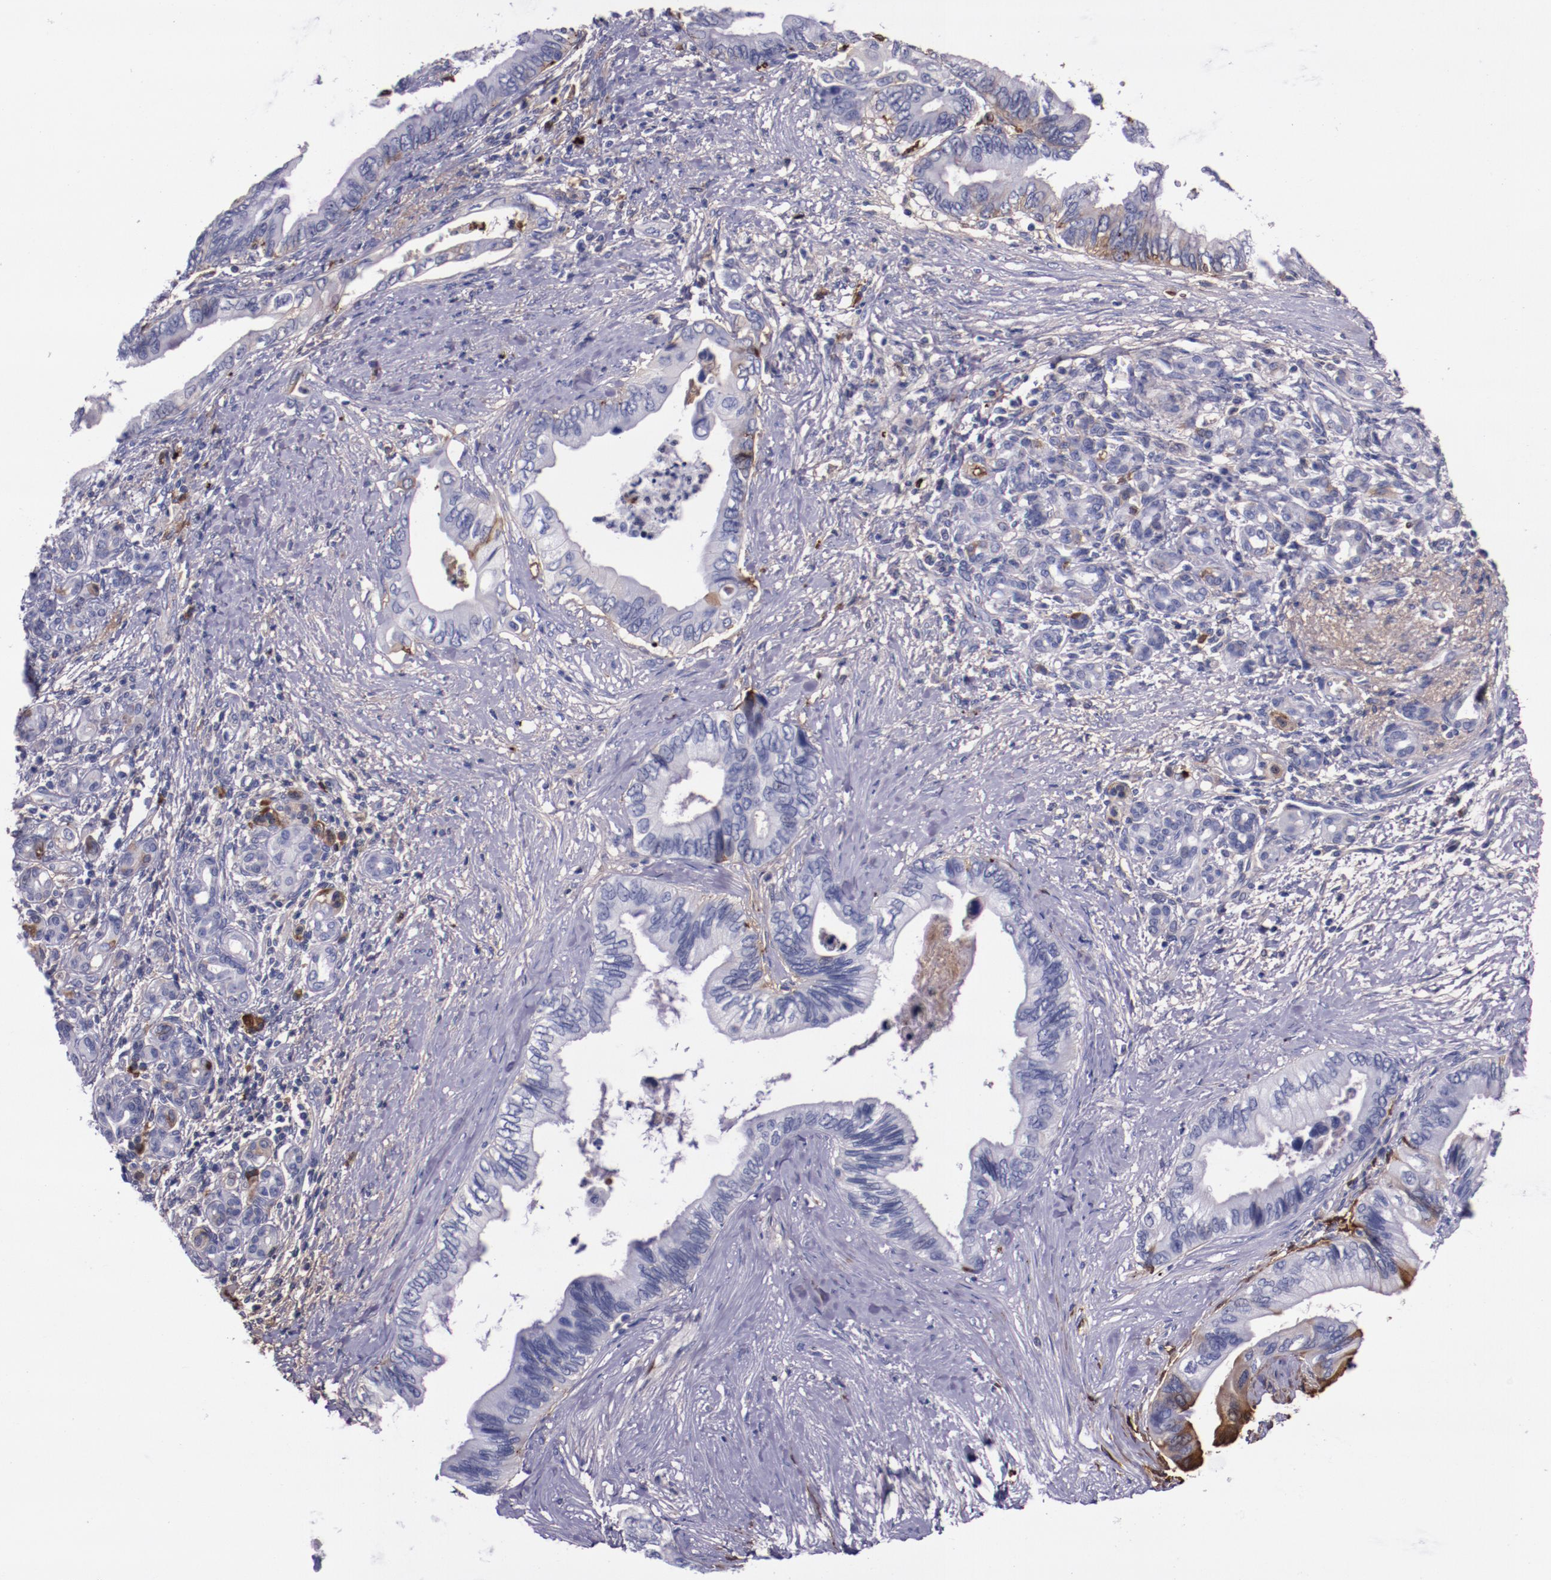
{"staining": {"intensity": "negative", "quantity": "none", "location": "none"}, "tissue": "pancreatic cancer", "cell_type": "Tumor cells", "image_type": "cancer", "snomed": [{"axis": "morphology", "description": "Adenocarcinoma, NOS"}, {"axis": "topography", "description": "Pancreas"}], "caption": "This is an immunohistochemistry histopathology image of human pancreatic cancer. There is no staining in tumor cells.", "gene": "APOH", "patient": {"sex": "female", "age": 66}}